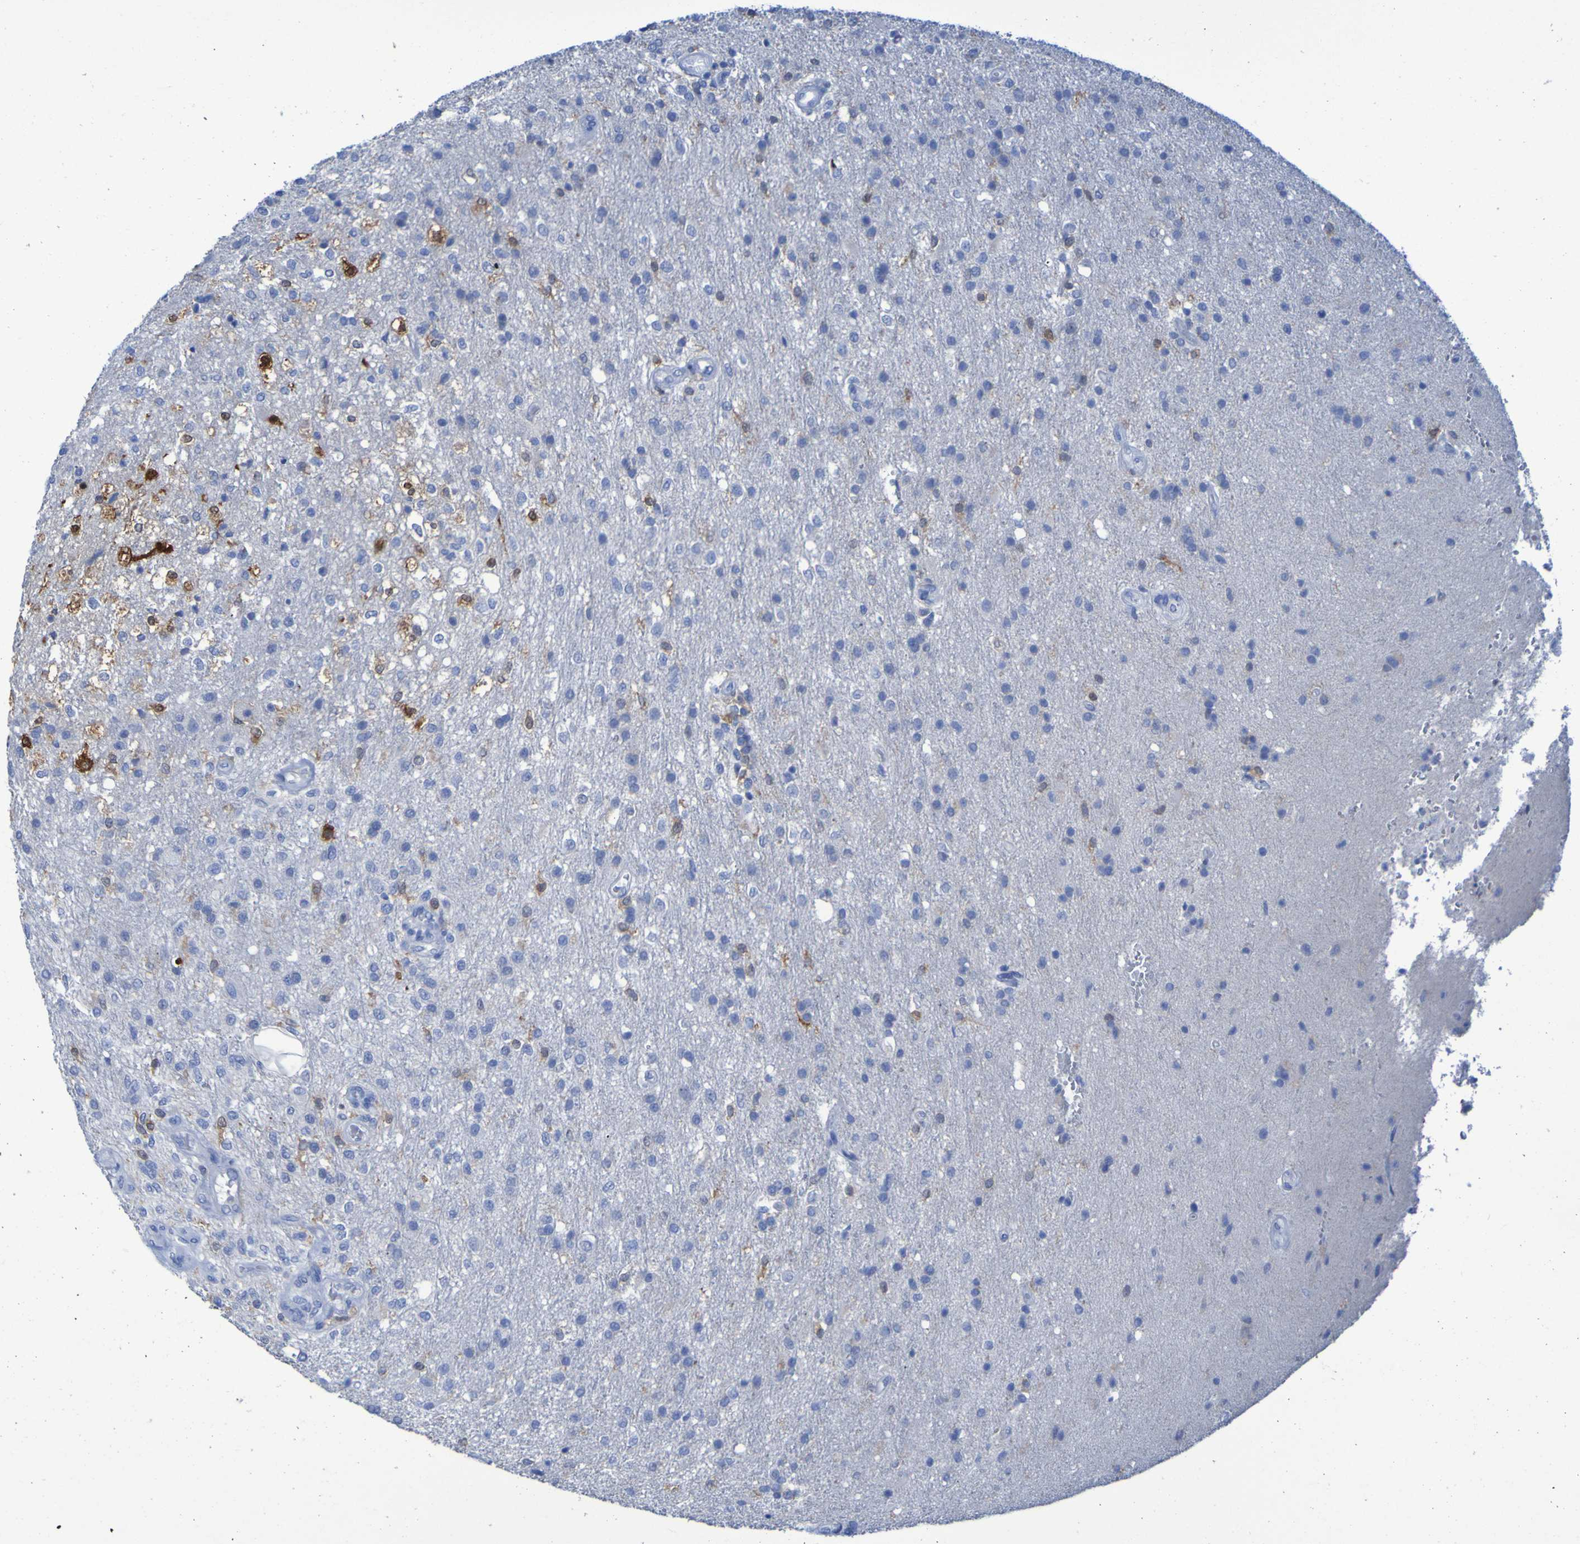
{"staining": {"intensity": "moderate", "quantity": "<25%", "location": "cytoplasmic/membranous"}, "tissue": "glioma", "cell_type": "Tumor cells", "image_type": "cancer", "snomed": [{"axis": "morphology", "description": "Normal tissue, NOS"}, {"axis": "morphology", "description": "Glioma, malignant, High grade"}, {"axis": "topography", "description": "Cerebral cortex"}], "caption": "Immunohistochemistry (IHC) photomicrograph of human glioma stained for a protein (brown), which exhibits low levels of moderate cytoplasmic/membranous staining in about <25% of tumor cells.", "gene": "MPPE1", "patient": {"sex": "male", "age": 77}}